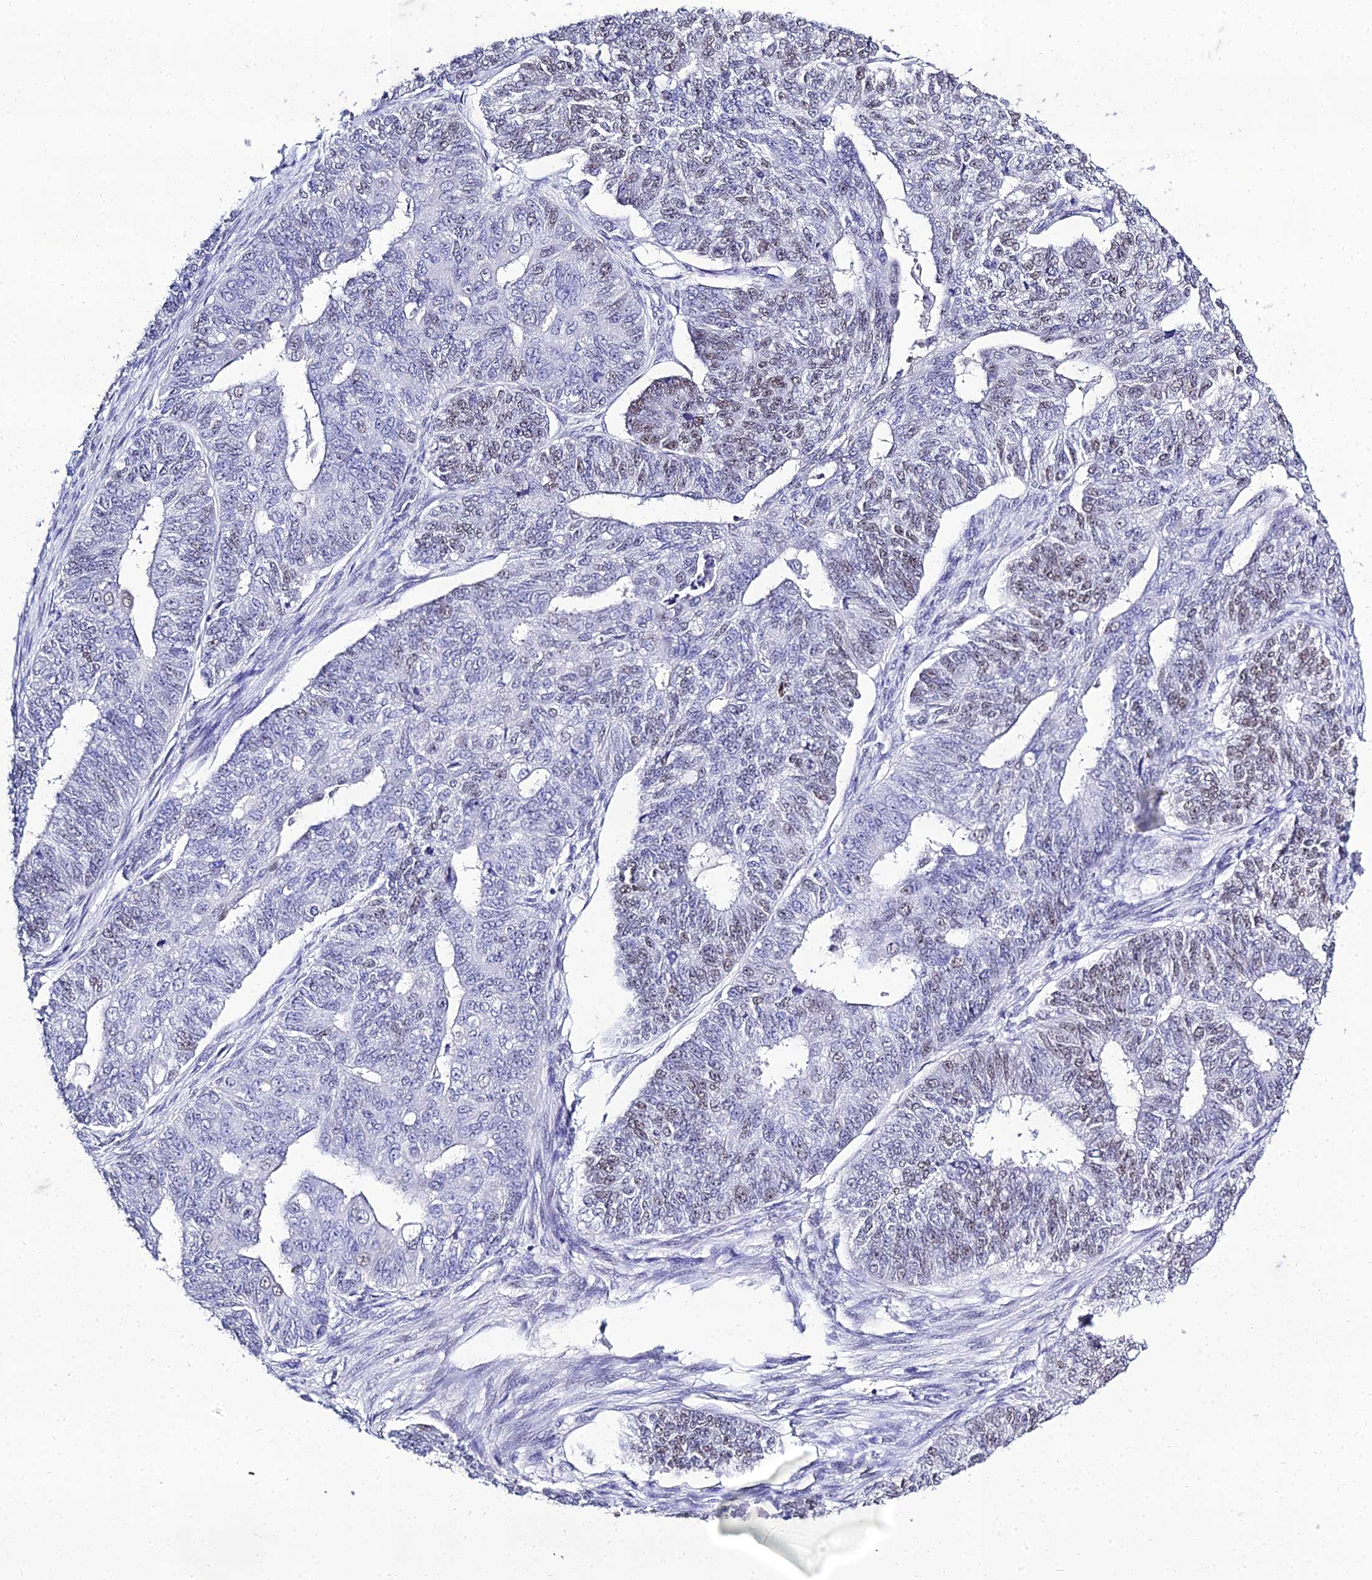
{"staining": {"intensity": "weak", "quantity": "<25%", "location": "nuclear"}, "tissue": "endometrial cancer", "cell_type": "Tumor cells", "image_type": "cancer", "snomed": [{"axis": "morphology", "description": "Adenocarcinoma, NOS"}, {"axis": "topography", "description": "Endometrium"}], "caption": "This is a histopathology image of immunohistochemistry (IHC) staining of endometrial cancer (adenocarcinoma), which shows no expression in tumor cells.", "gene": "PPP4R2", "patient": {"sex": "female", "age": 32}}